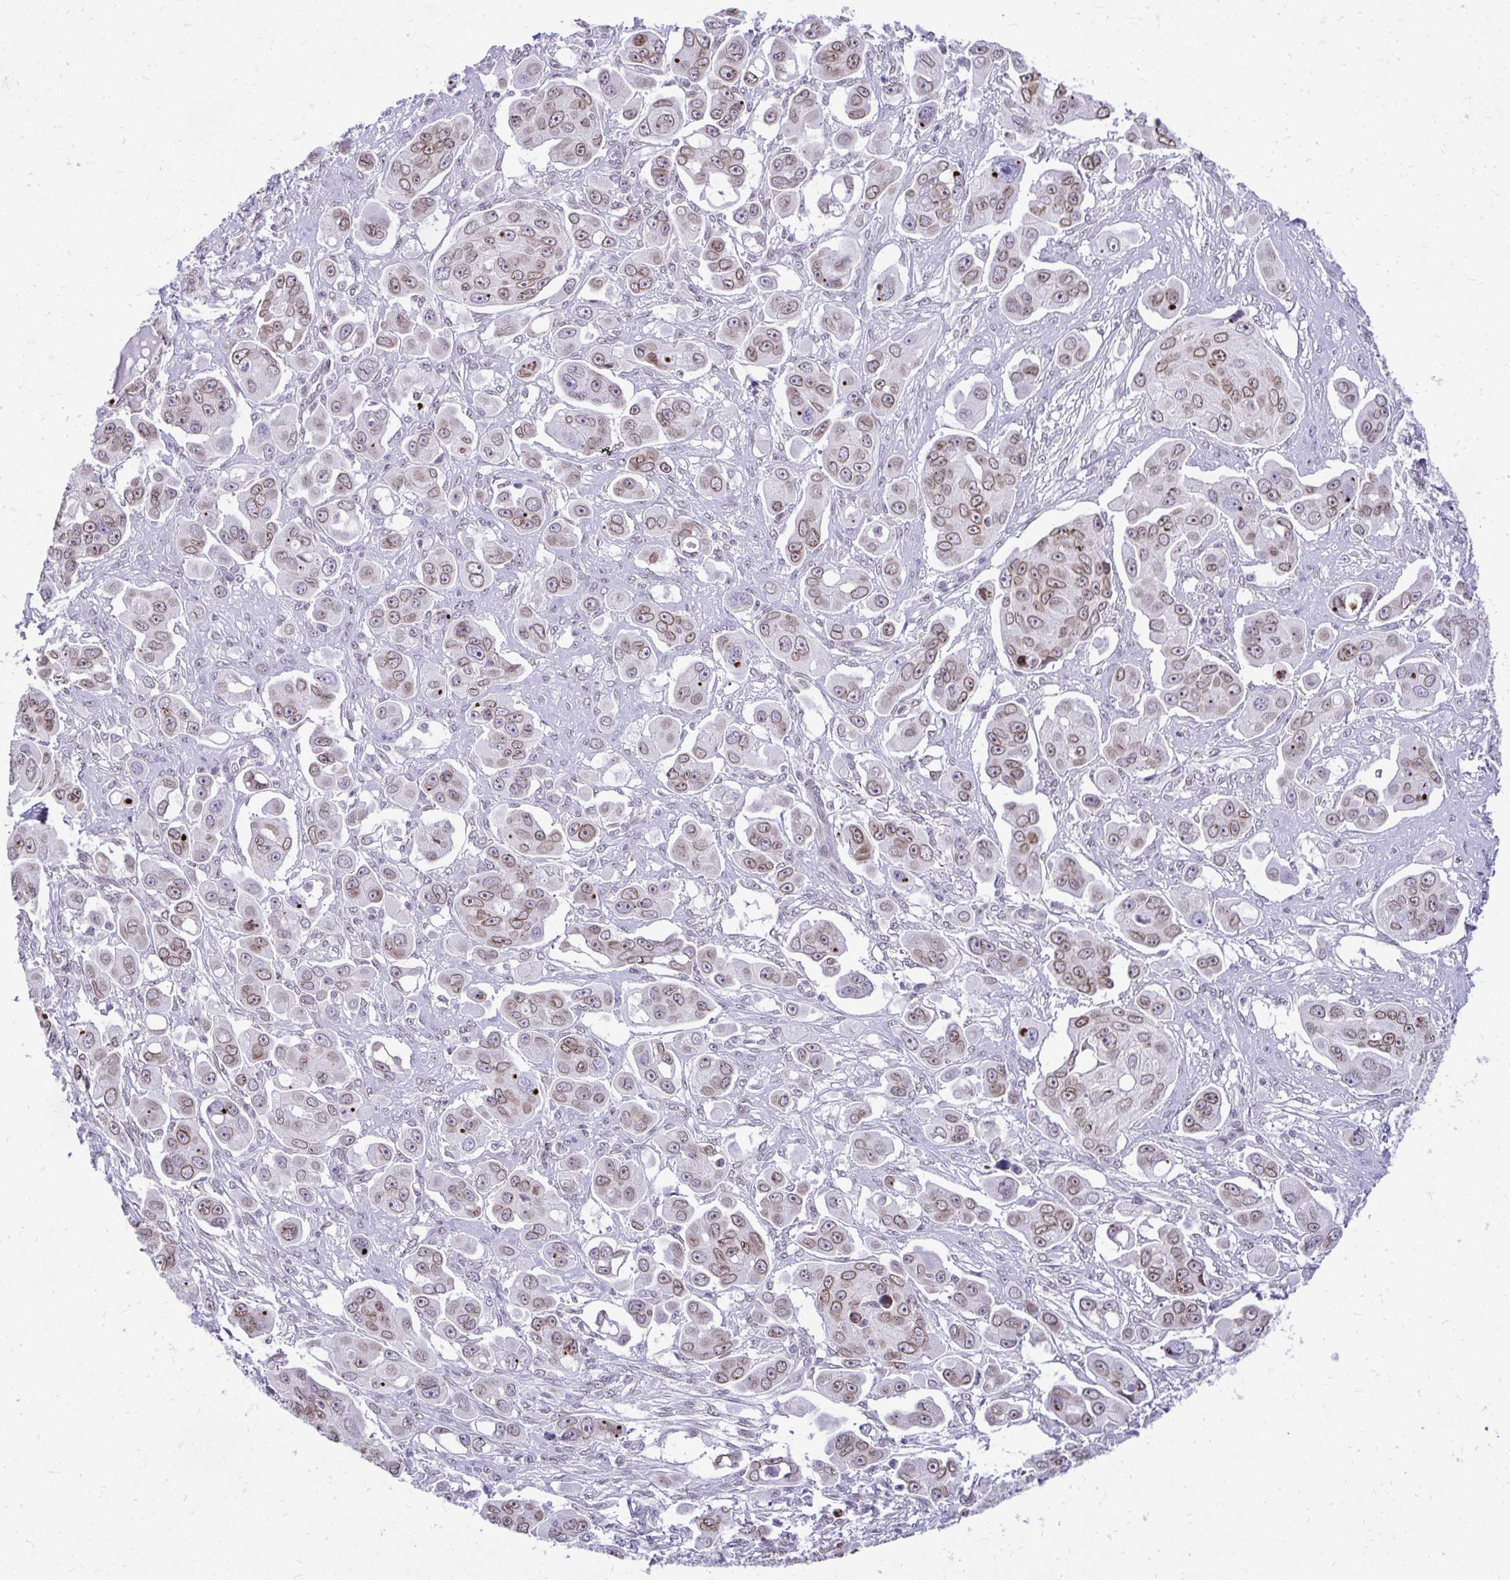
{"staining": {"intensity": "moderate", "quantity": ">75%", "location": "cytoplasmic/membranous,nuclear"}, "tissue": "ovarian cancer", "cell_type": "Tumor cells", "image_type": "cancer", "snomed": [{"axis": "morphology", "description": "Carcinoma, endometroid"}, {"axis": "topography", "description": "Ovary"}], "caption": "A brown stain shows moderate cytoplasmic/membranous and nuclear positivity of a protein in human ovarian cancer (endometroid carcinoma) tumor cells.", "gene": "BANF1", "patient": {"sex": "female", "age": 70}}